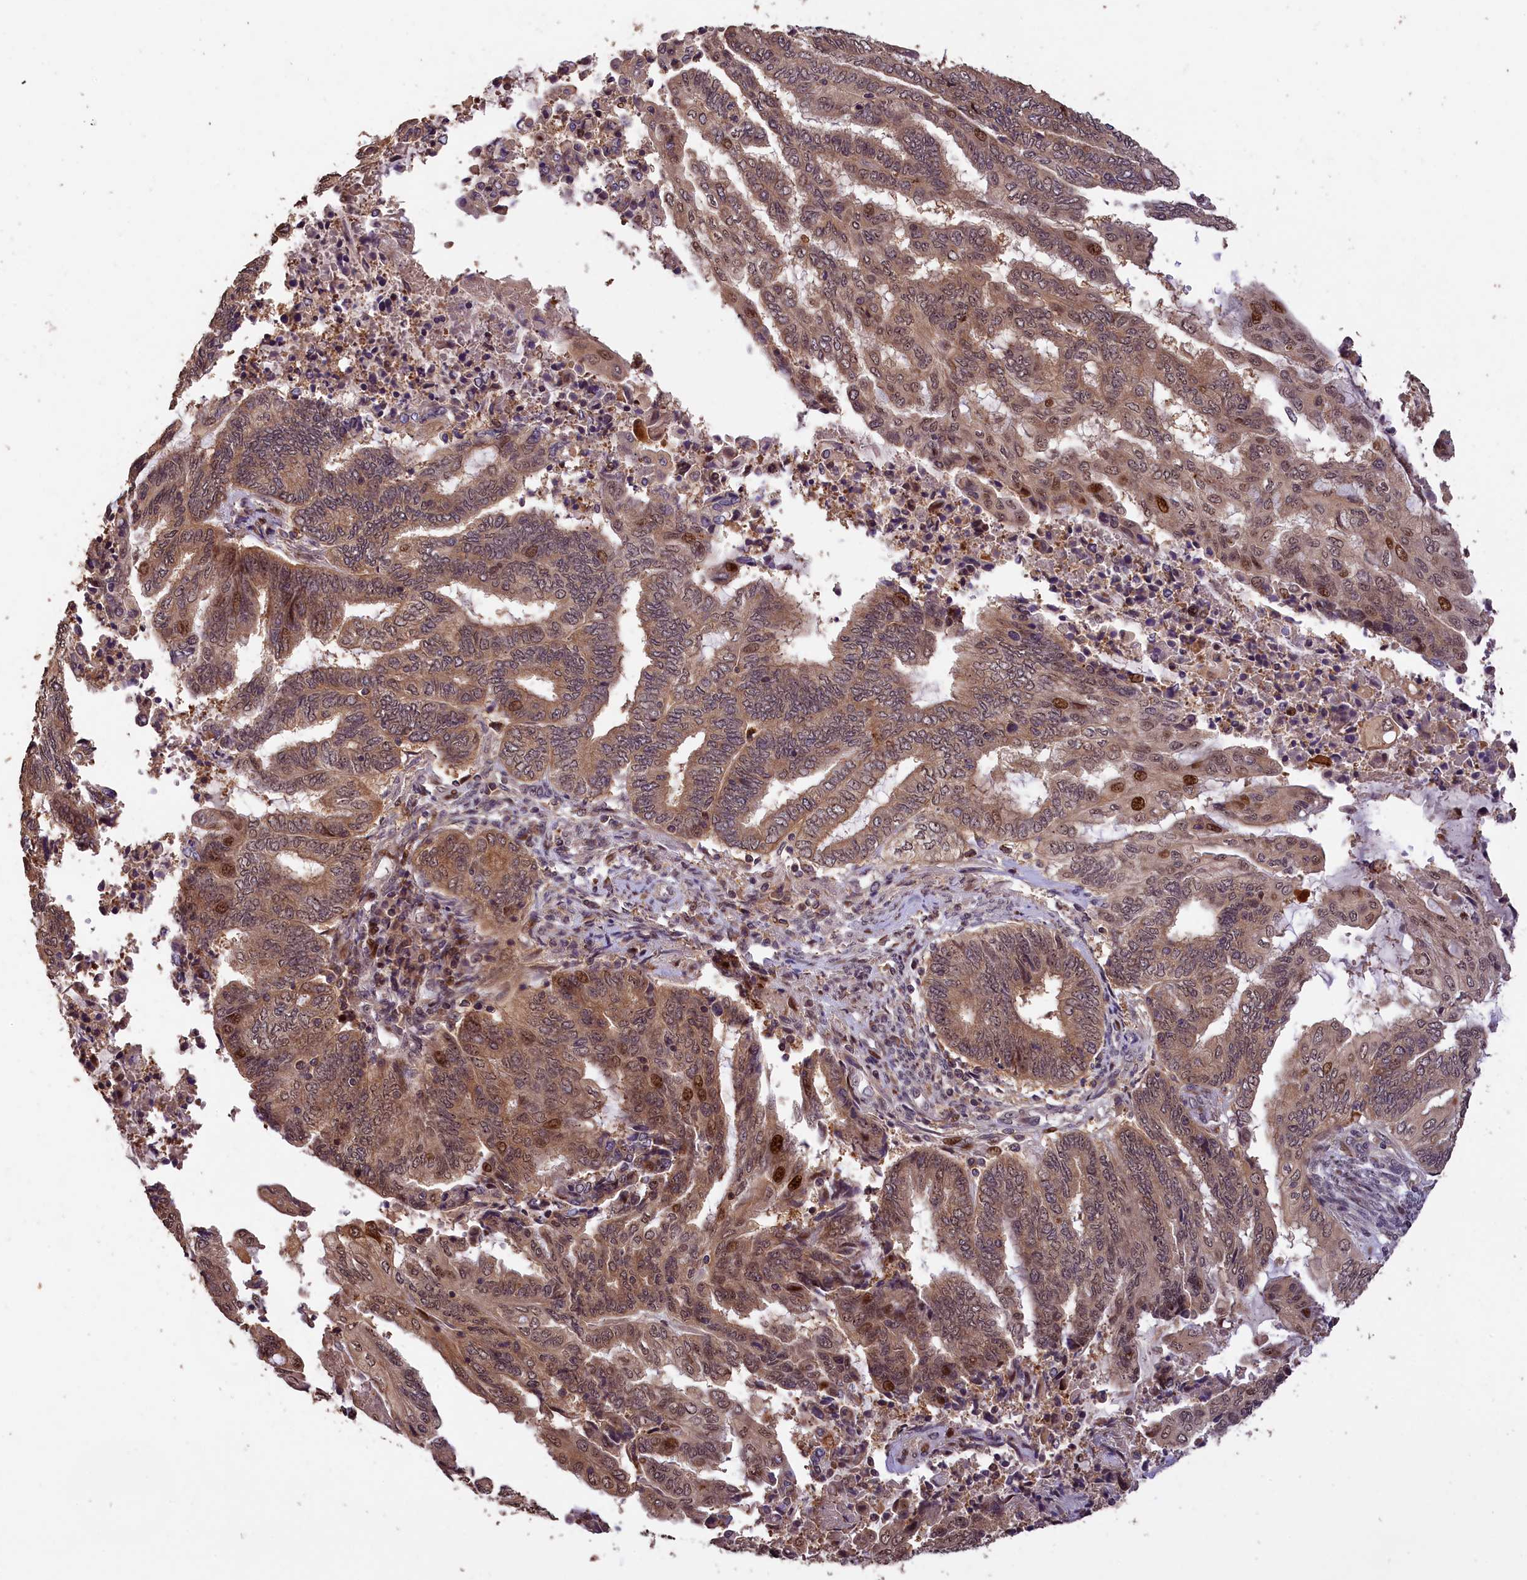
{"staining": {"intensity": "moderate", "quantity": ">75%", "location": "cytoplasmic/membranous,nuclear"}, "tissue": "endometrial cancer", "cell_type": "Tumor cells", "image_type": "cancer", "snomed": [{"axis": "morphology", "description": "Adenocarcinoma, NOS"}, {"axis": "topography", "description": "Uterus"}, {"axis": "topography", "description": "Endometrium"}], "caption": "Endometrial cancer was stained to show a protein in brown. There is medium levels of moderate cytoplasmic/membranous and nuclear positivity in approximately >75% of tumor cells.", "gene": "PHAF1", "patient": {"sex": "female", "age": 70}}